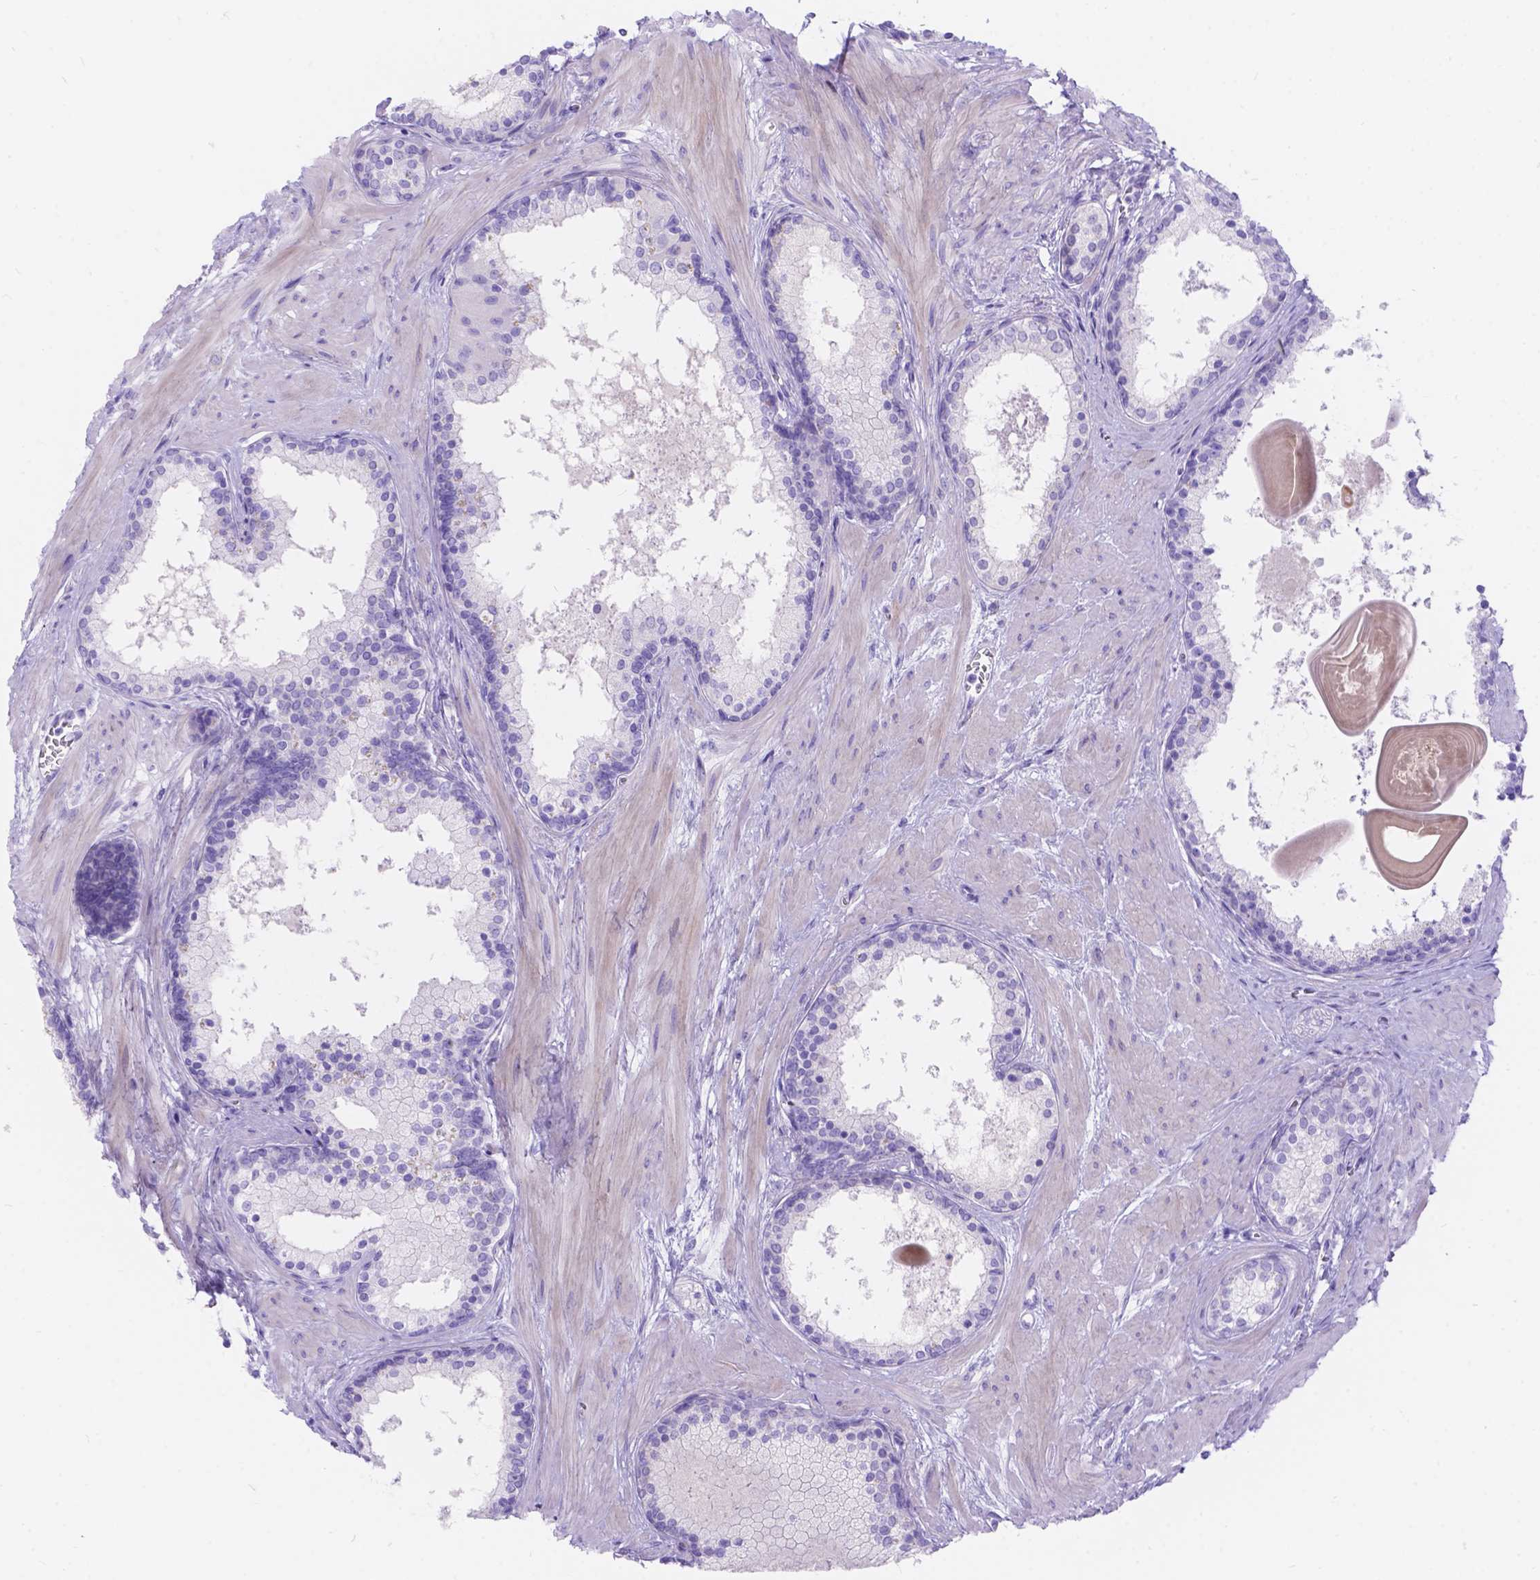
{"staining": {"intensity": "negative", "quantity": "none", "location": "none"}, "tissue": "prostate", "cell_type": "Glandular cells", "image_type": "normal", "snomed": [{"axis": "morphology", "description": "Normal tissue, NOS"}, {"axis": "topography", "description": "Prostate"}], "caption": "This is an immunohistochemistry (IHC) histopathology image of benign prostate. There is no staining in glandular cells.", "gene": "KLHL10", "patient": {"sex": "male", "age": 61}}